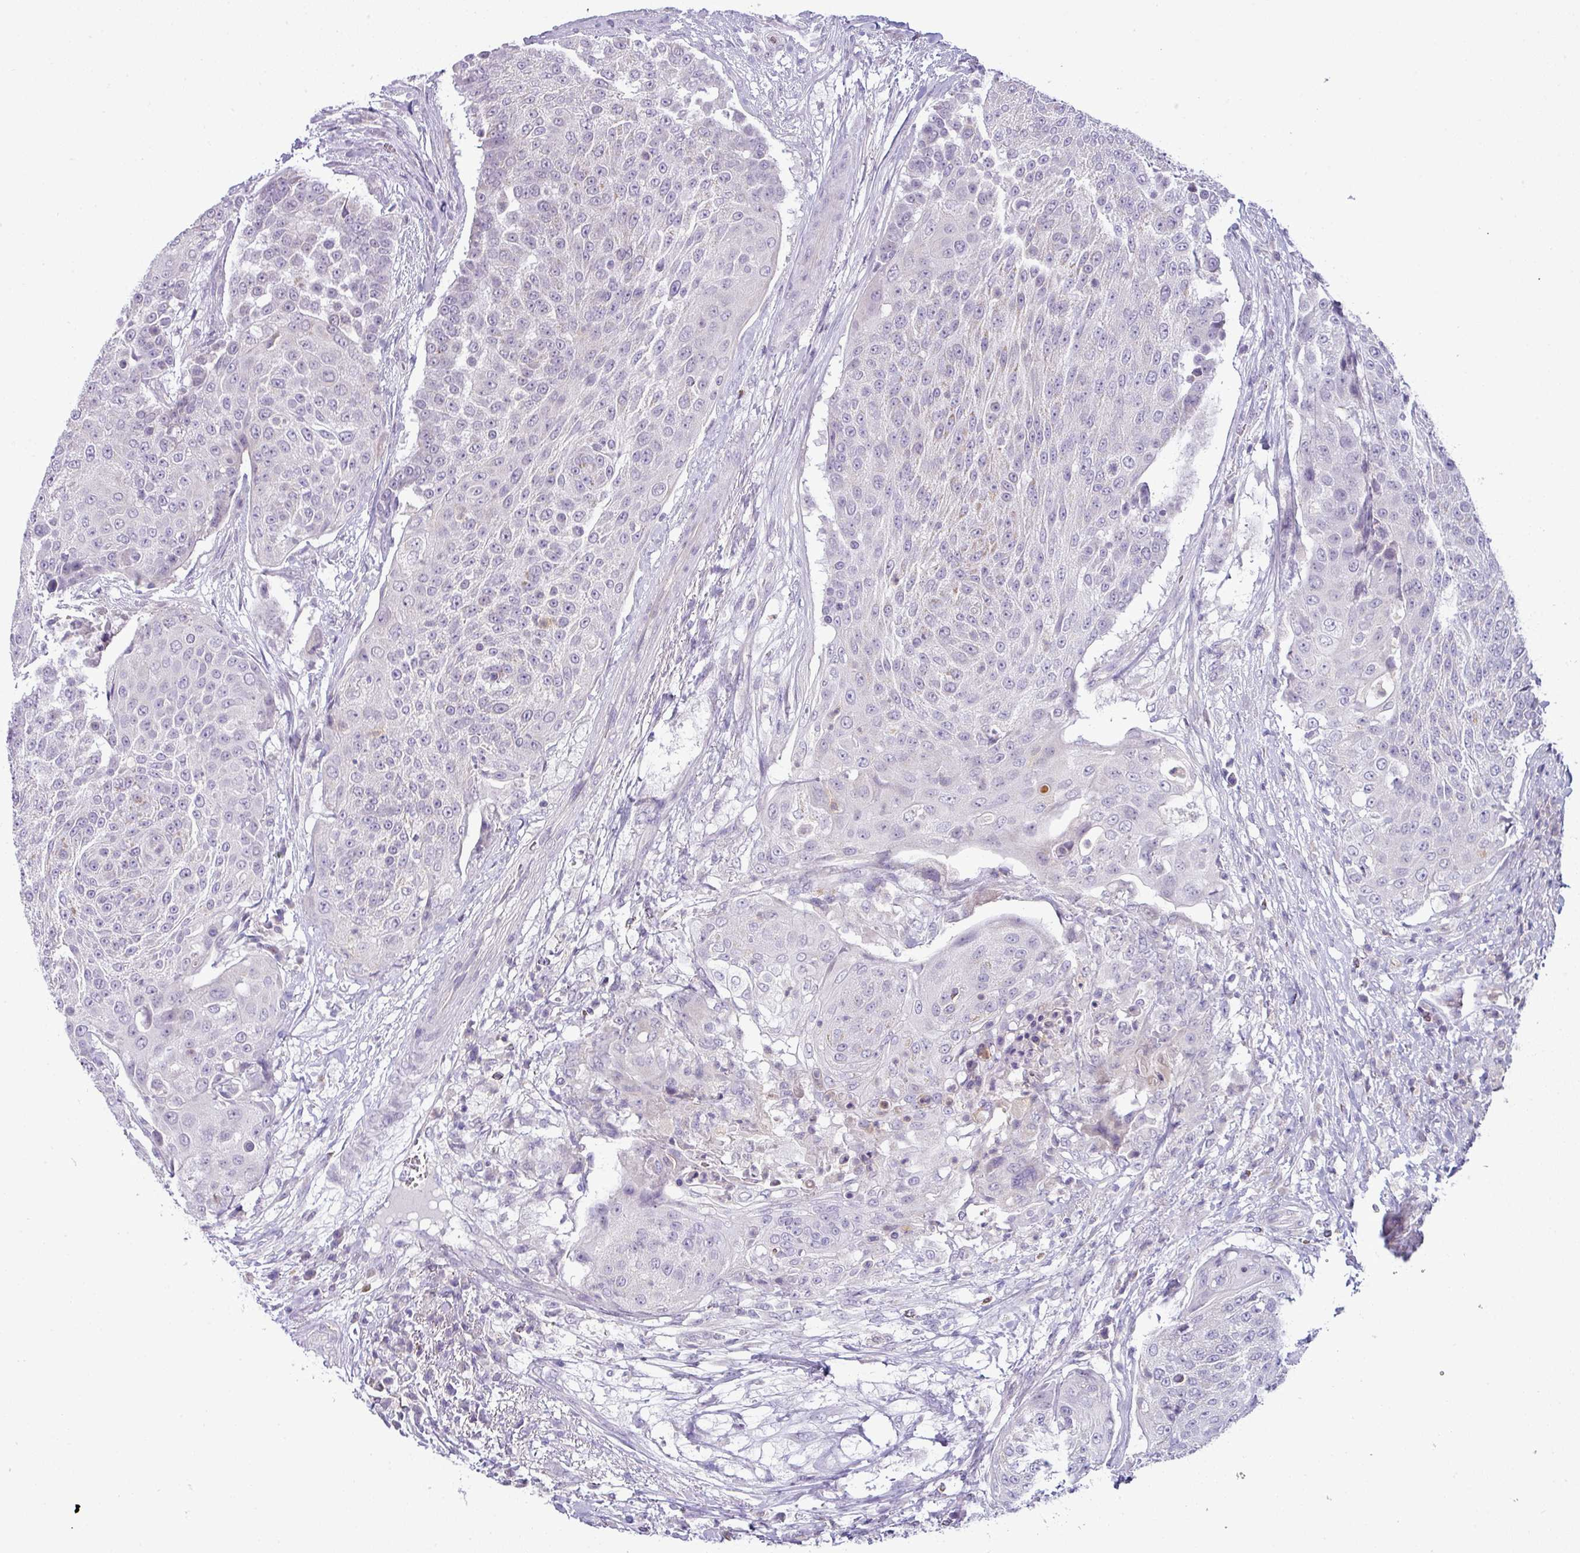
{"staining": {"intensity": "negative", "quantity": "none", "location": "none"}, "tissue": "urothelial cancer", "cell_type": "Tumor cells", "image_type": "cancer", "snomed": [{"axis": "morphology", "description": "Urothelial carcinoma, High grade"}, {"axis": "topography", "description": "Urinary bladder"}], "caption": "The IHC image has no significant staining in tumor cells of high-grade urothelial carcinoma tissue.", "gene": "HBEGF", "patient": {"sex": "female", "age": 63}}